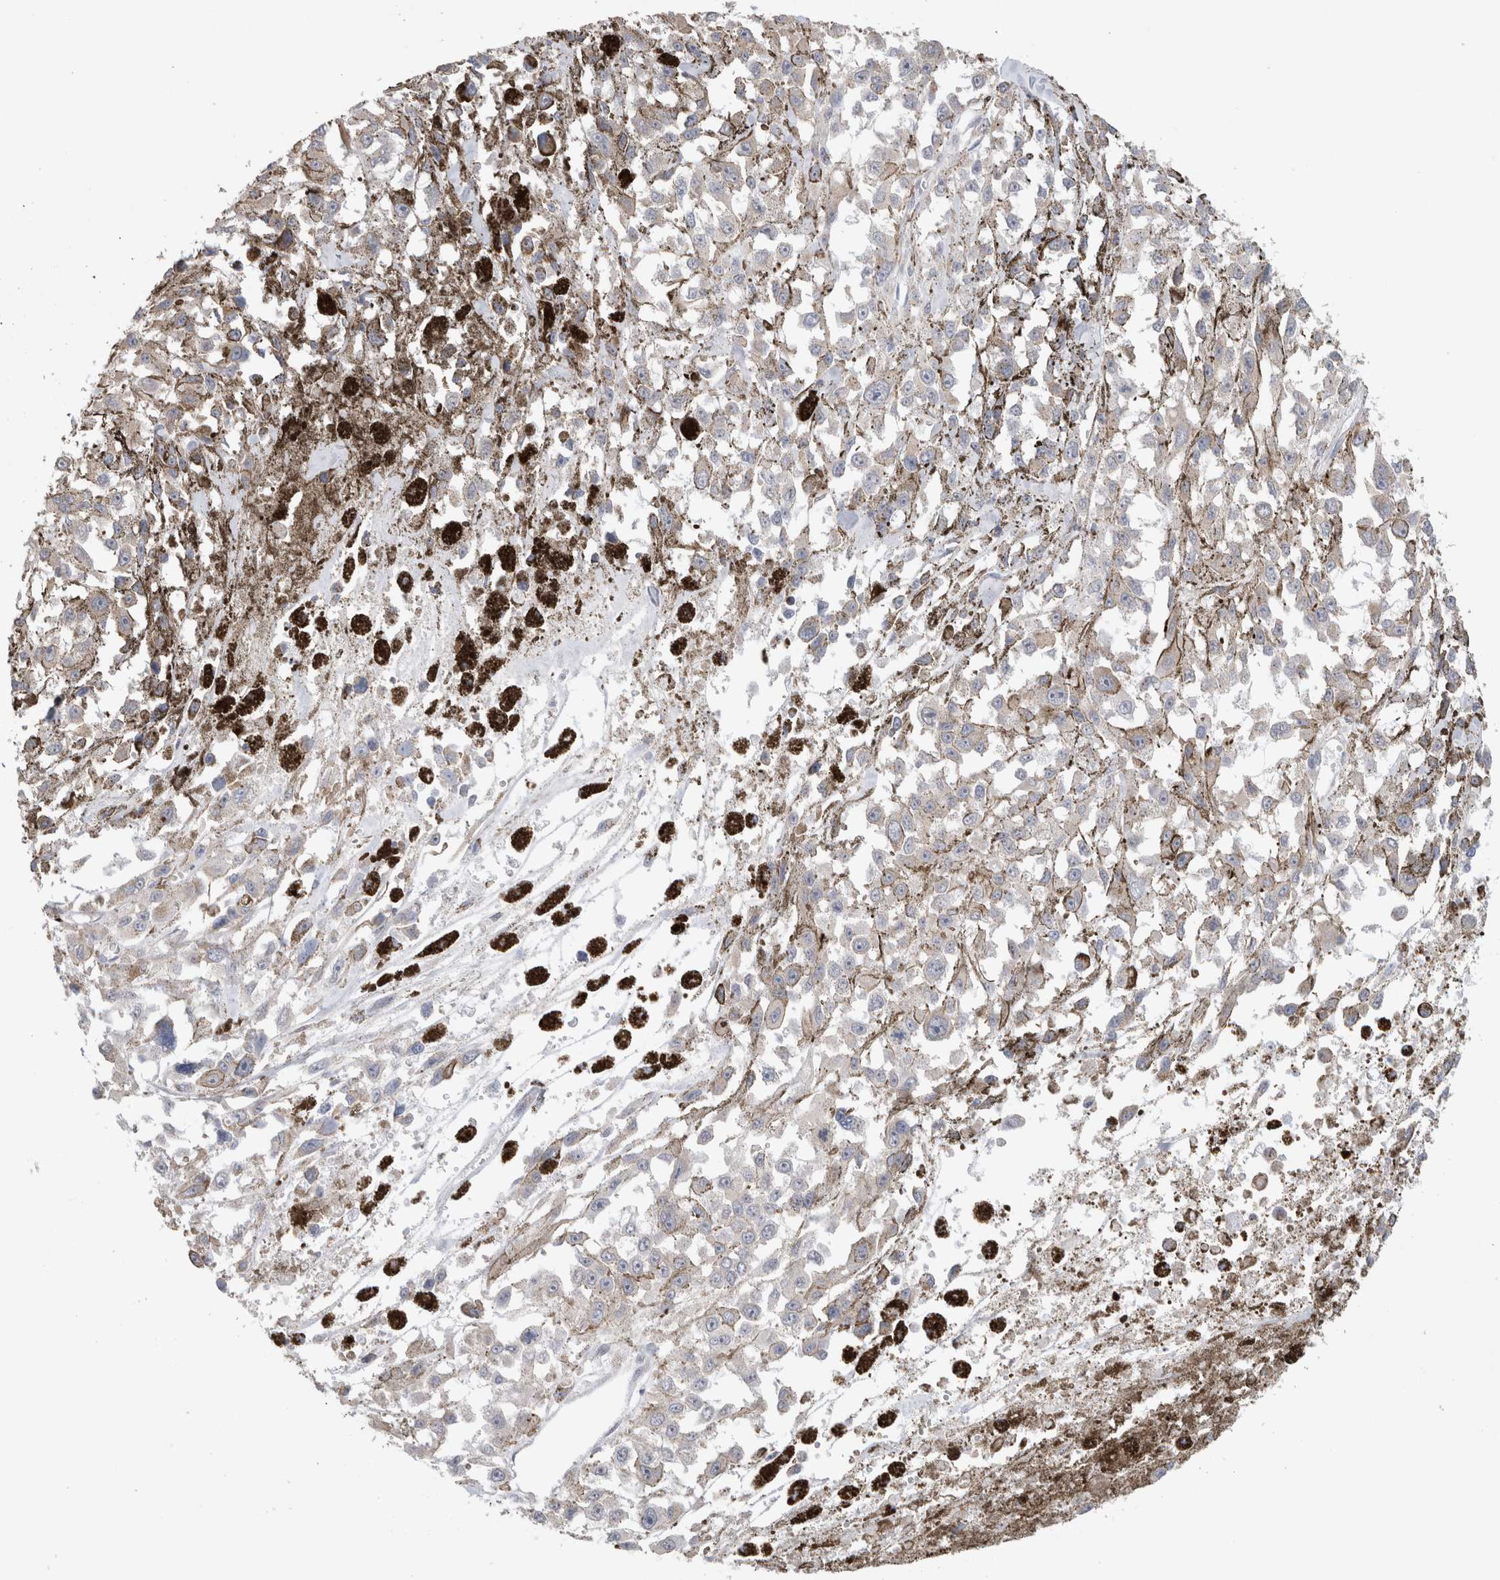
{"staining": {"intensity": "negative", "quantity": "none", "location": "none"}, "tissue": "melanoma", "cell_type": "Tumor cells", "image_type": "cancer", "snomed": [{"axis": "morphology", "description": "Malignant melanoma, Metastatic site"}, {"axis": "topography", "description": "Lymph node"}], "caption": "Immunohistochemical staining of human melanoma demonstrates no significant expression in tumor cells. The staining is performed using DAB (3,3'-diaminobenzidine) brown chromogen with nuclei counter-stained in using hematoxylin.", "gene": "DMD", "patient": {"sex": "male", "age": 59}}